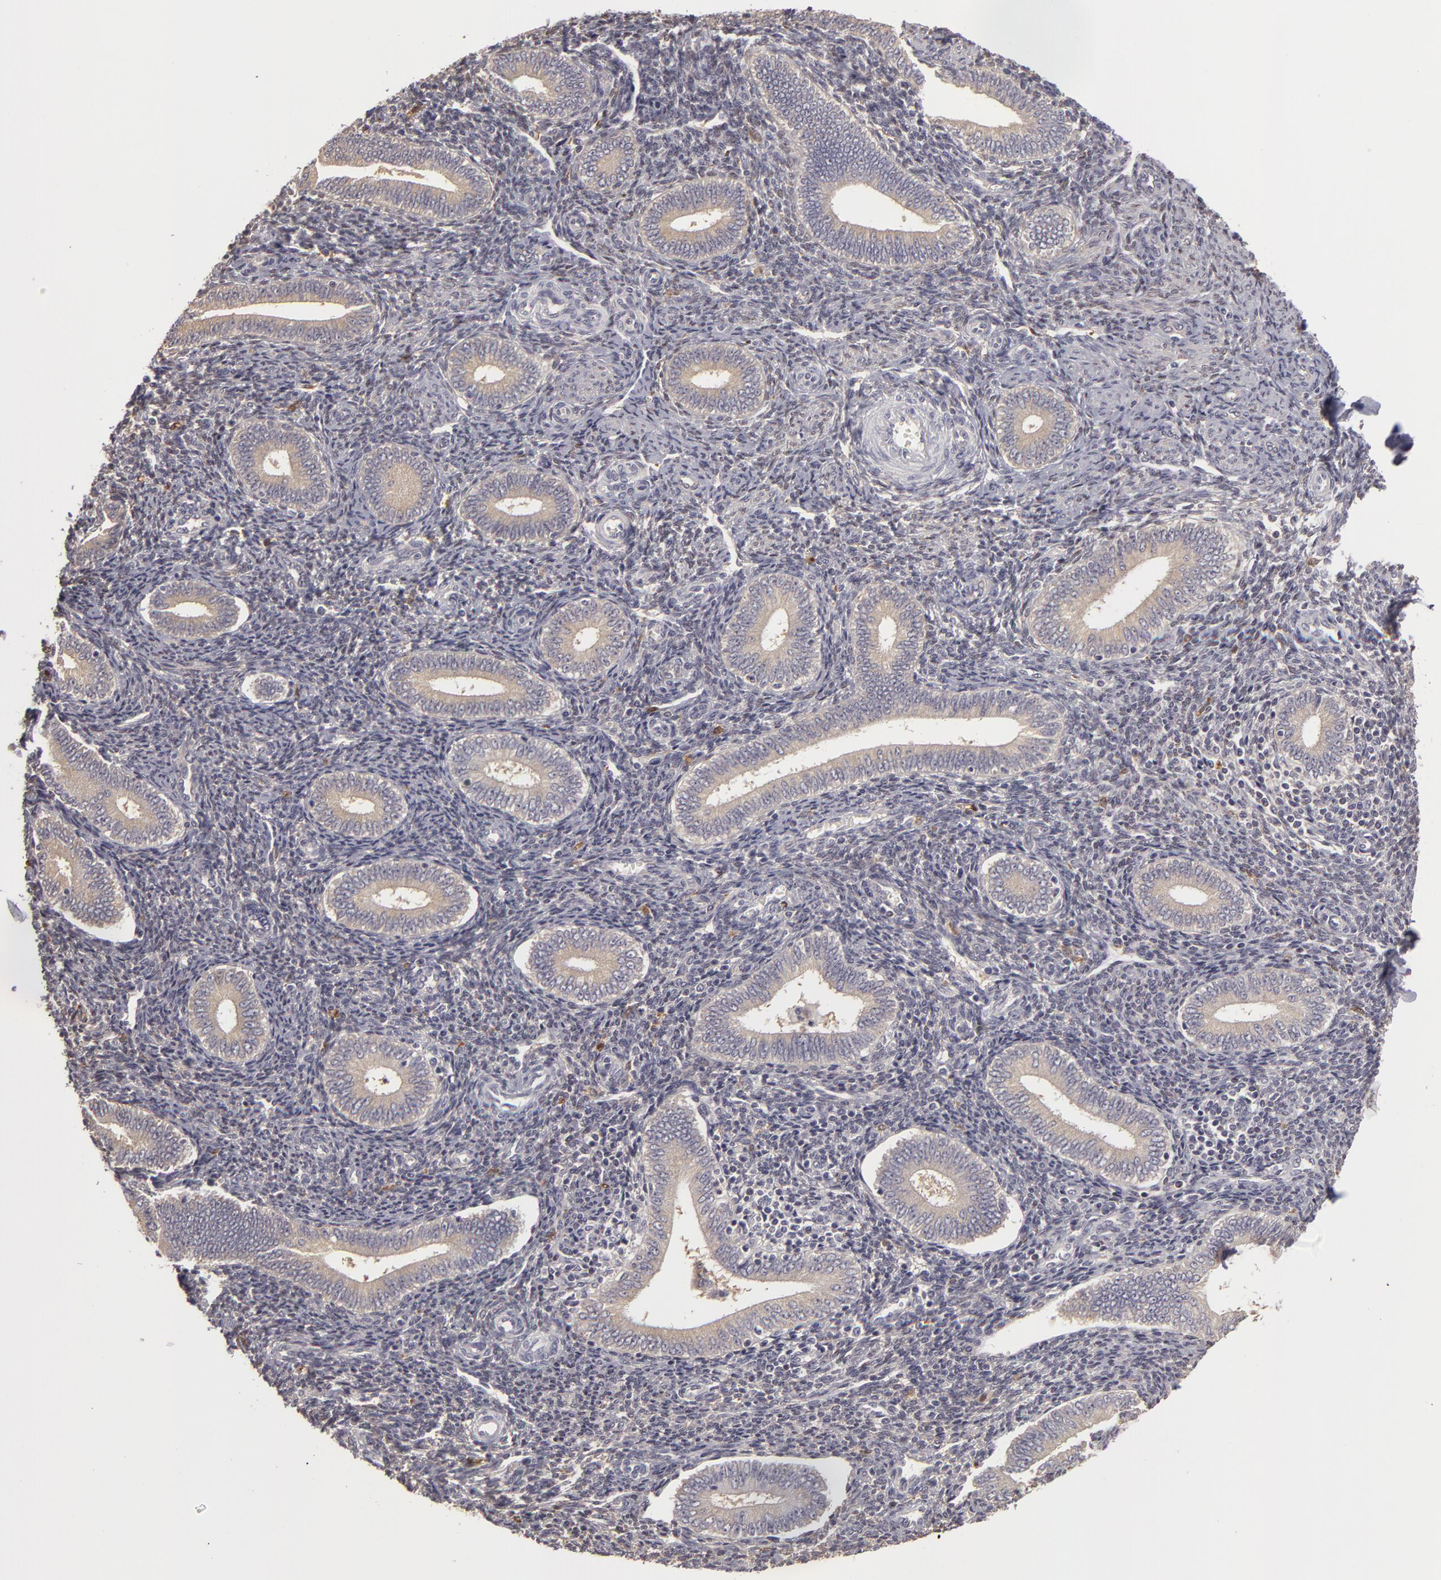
{"staining": {"intensity": "negative", "quantity": "none", "location": "none"}, "tissue": "endometrium", "cell_type": "Cells in endometrial stroma", "image_type": "normal", "snomed": [{"axis": "morphology", "description": "Normal tissue, NOS"}, {"axis": "topography", "description": "Endometrium"}], "caption": "The immunohistochemistry histopathology image has no significant positivity in cells in endometrial stroma of endometrium.", "gene": "GNPDA1", "patient": {"sex": "female", "age": 35}}